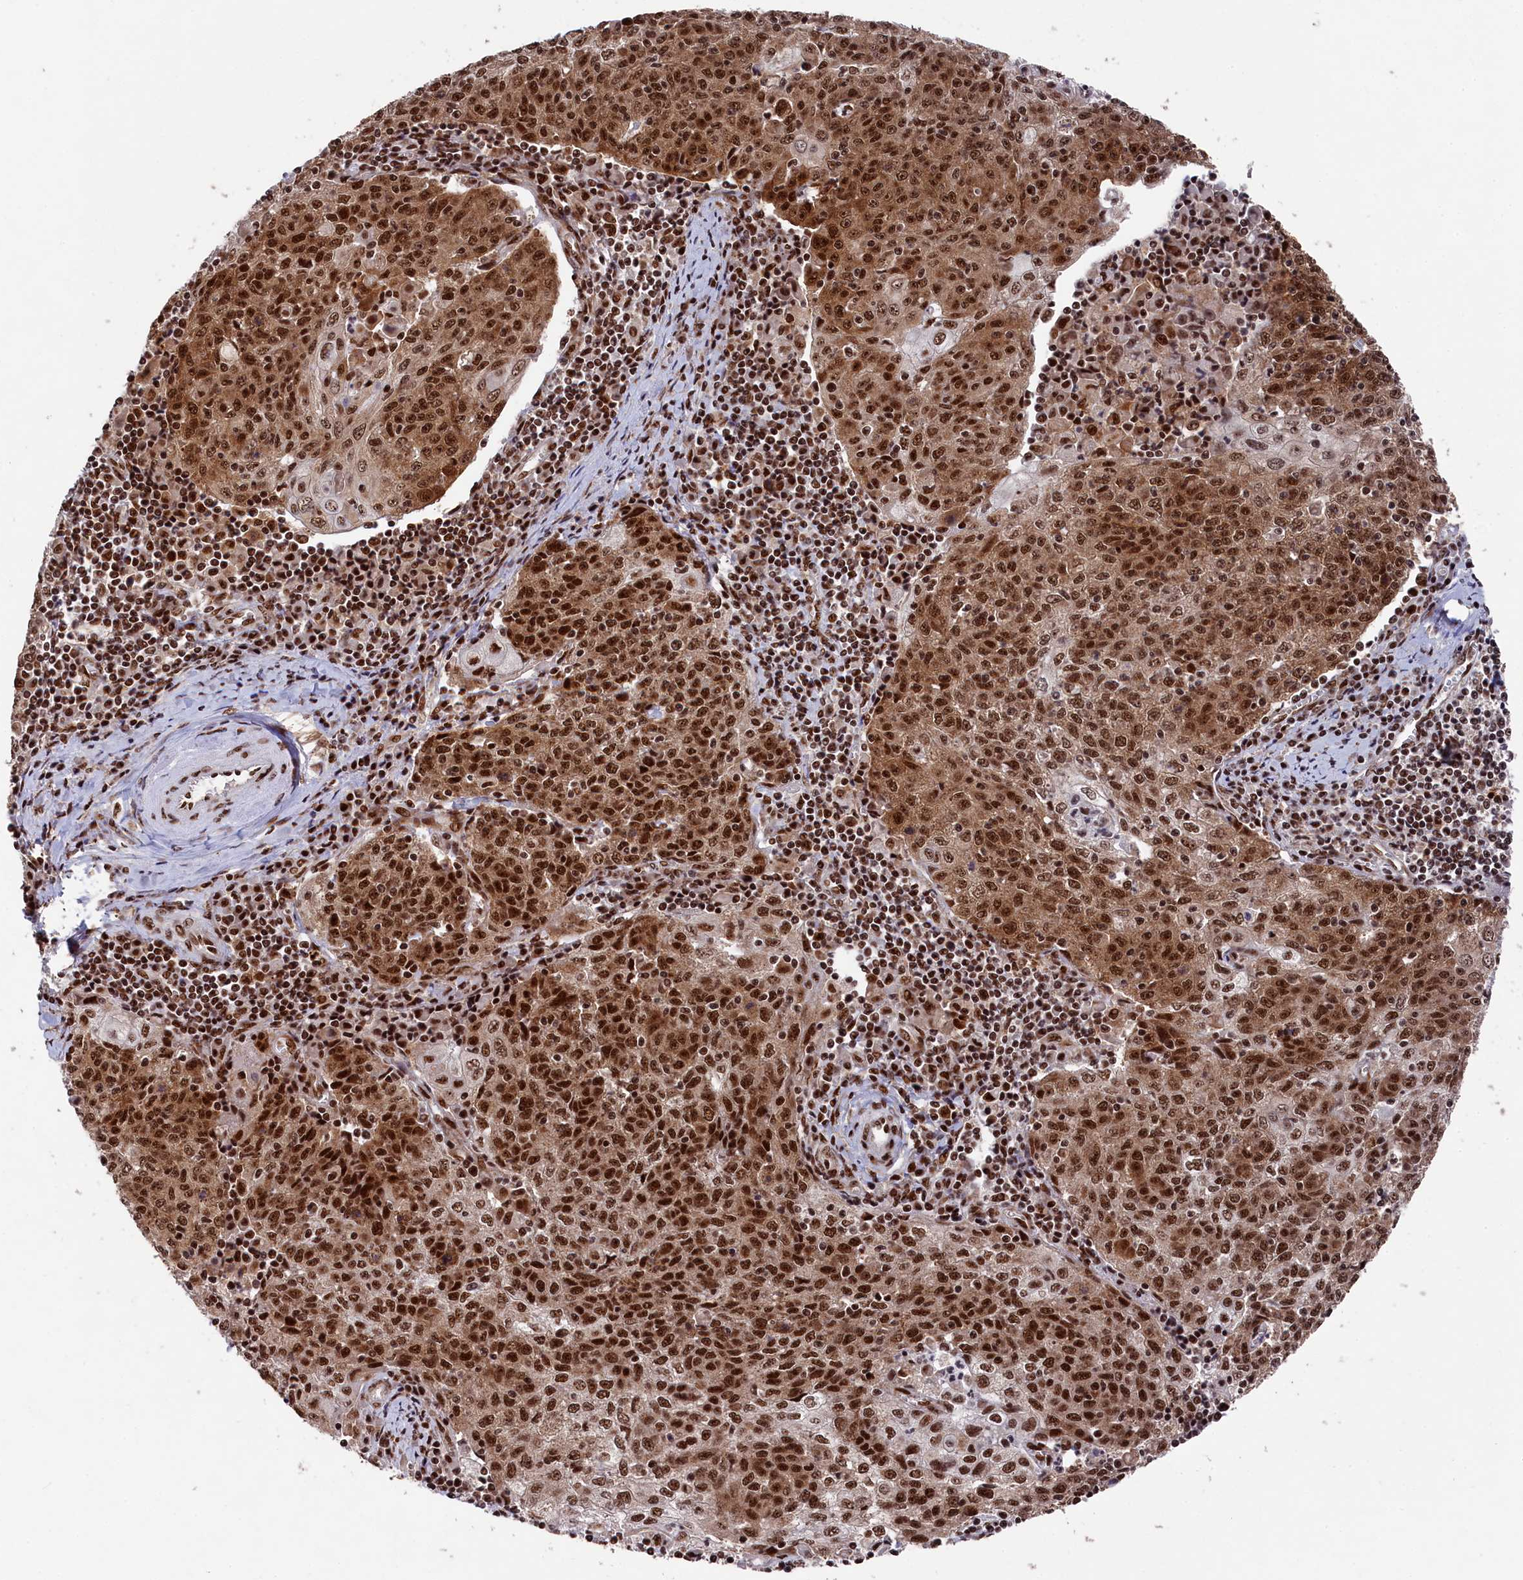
{"staining": {"intensity": "strong", "quantity": ">75%", "location": "cytoplasmic/membranous,nuclear"}, "tissue": "cervical cancer", "cell_type": "Tumor cells", "image_type": "cancer", "snomed": [{"axis": "morphology", "description": "Squamous cell carcinoma, NOS"}, {"axis": "topography", "description": "Cervix"}], "caption": "Cervical squamous cell carcinoma was stained to show a protein in brown. There is high levels of strong cytoplasmic/membranous and nuclear positivity in about >75% of tumor cells. (brown staining indicates protein expression, while blue staining denotes nuclei).", "gene": "PRPF31", "patient": {"sex": "female", "age": 48}}